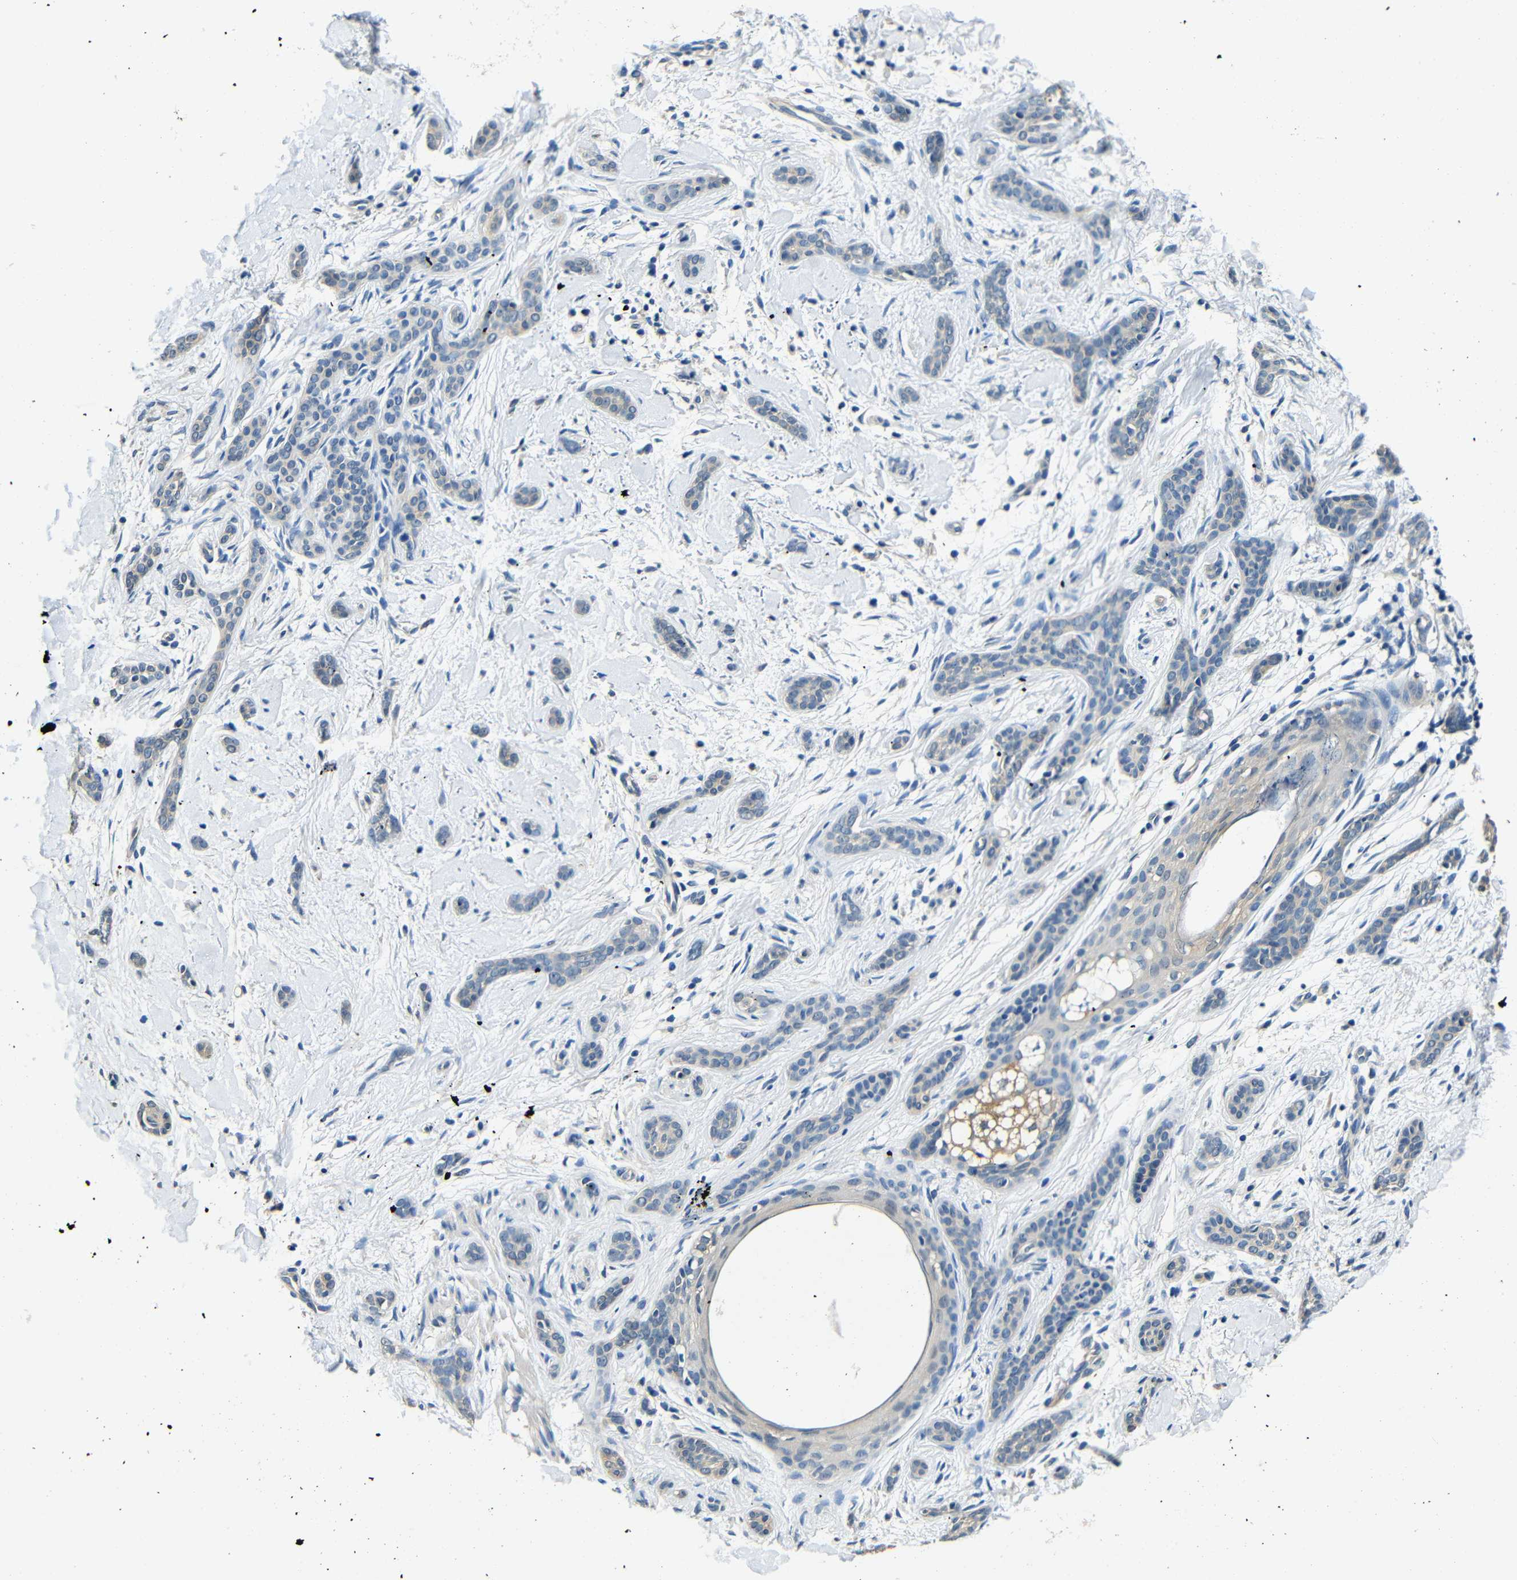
{"staining": {"intensity": "negative", "quantity": "none", "location": "none"}, "tissue": "skin cancer", "cell_type": "Tumor cells", "image_type": "cancer", "snomed": [{"axis": "morphology", "description": "Basal cell carcinoma"}, {"axis": "morphology", "description": "Adnexal tumor, benign"}, {"axis": "topography", "description": "Skin"}], "caption": "Tumor cells are negative for brown protein staining in skin basal cell carcinoma.", "gene": "ADAP1", "patient": {"sex": "female", "age": 42}}